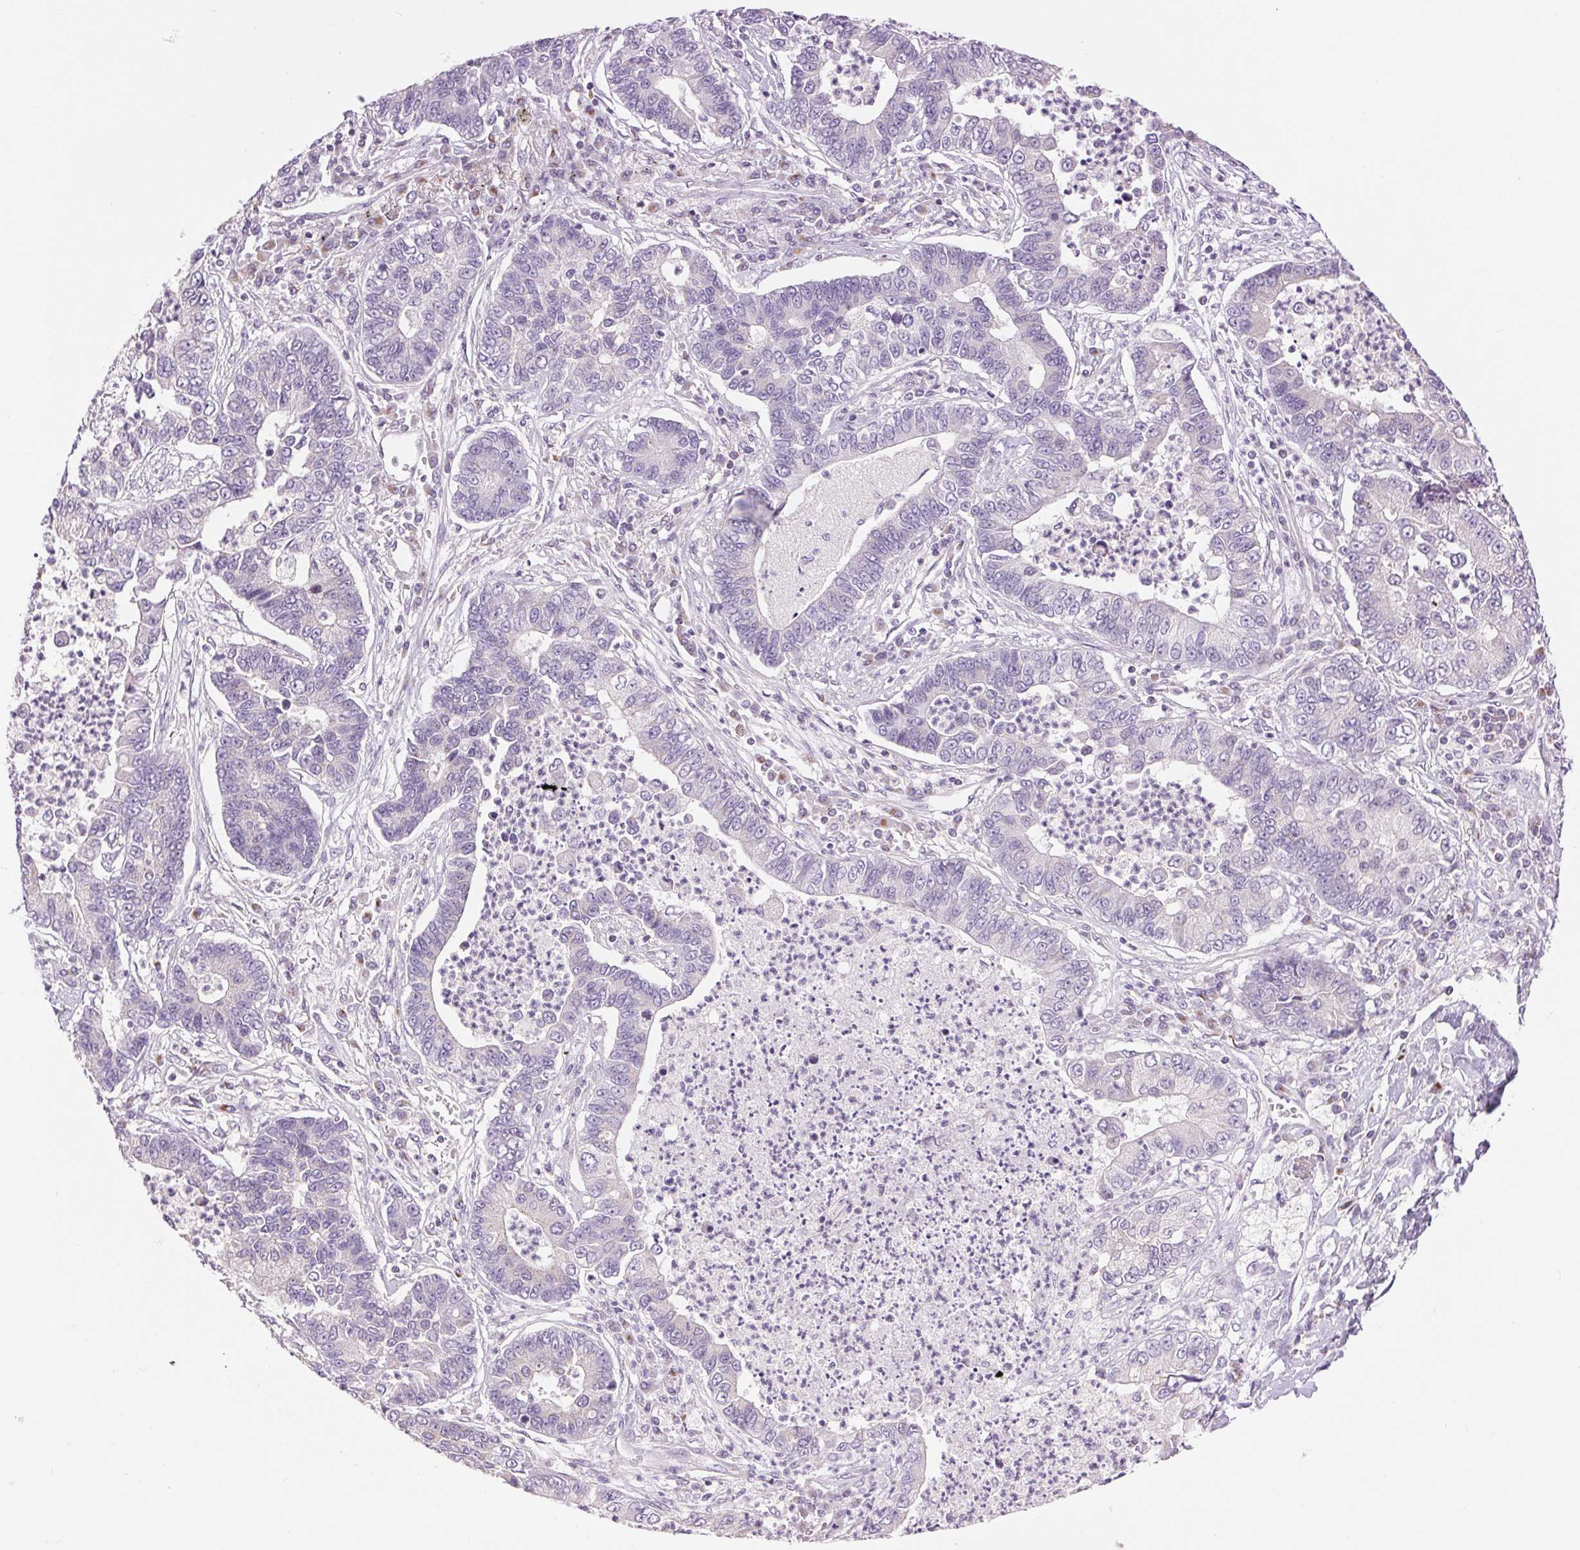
{"staining": {"intensity": "negative", "quantity": "none", "location": "none"}, "tissue": "lung cancer", "cell_type": "Tumor cells", "image_type": "cancer", "snomed": [{"axis": "morphology", "description": "Adenocarcinoma, NOS"}, {"axis": "topography", "description": "Lung"}], "caption": "The micrograph reveals no significant positivity in tumor cells of lung adenocarcinoma. The staining is performed using DAB (3,3'-diaminobenzidine) brown chromogen with nuclei counter-stained in using hematoxylin.", "gene": "CTNNA3", "patient": {"sex": "female", "age": 57}}